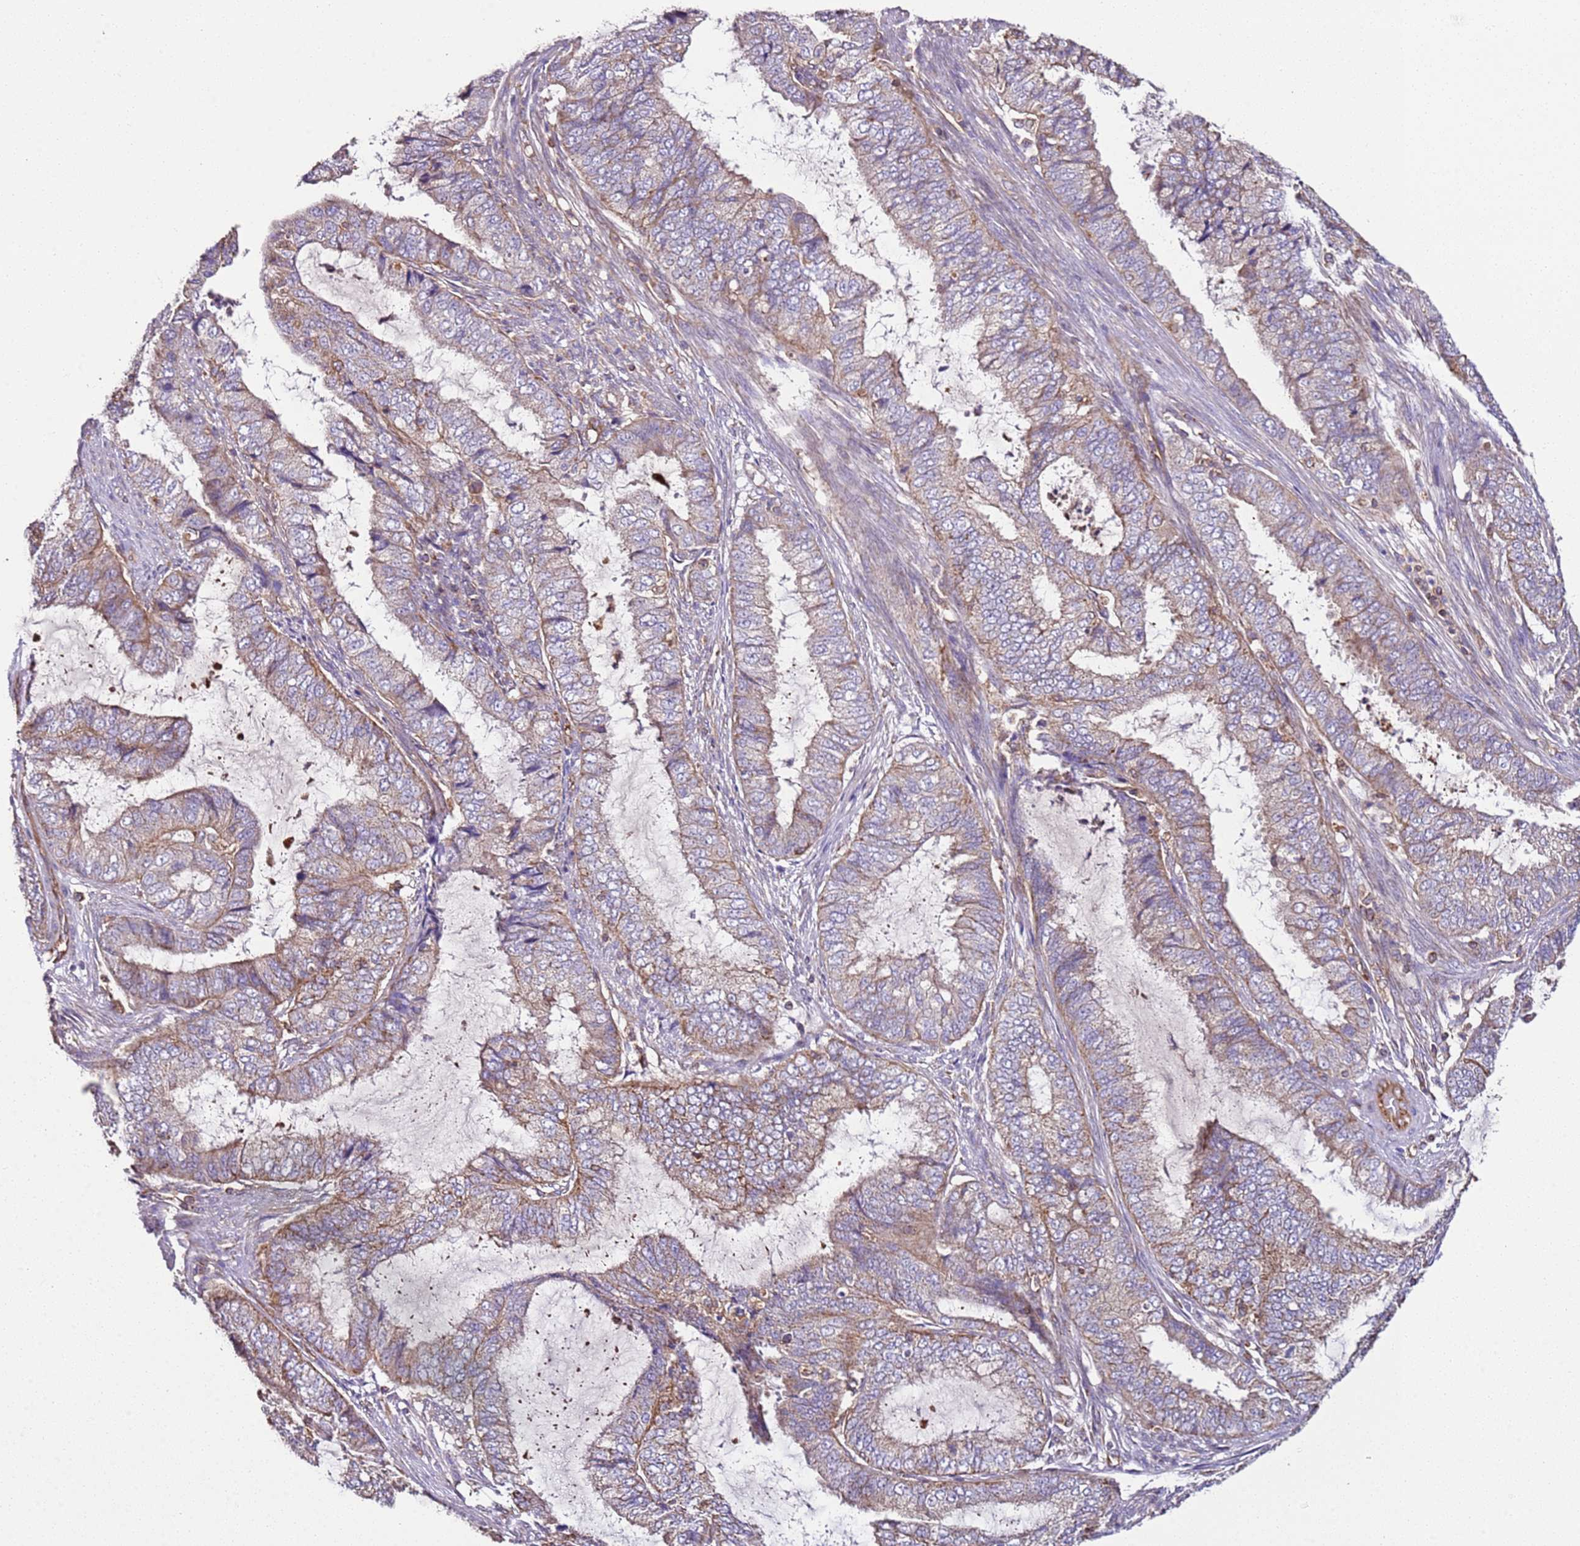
{"staining": {"intensity": "weak", "quantity": ">75%", "location": "cytoplasmic/membranous"}, "tissue": "endometrial cancer", "cell_type": "Tumor cells", "image_type": "cancer", "snomed": [{"axis": "morphology", "description": "Adenocarcinoma, NOS"}, {"axis": "topography", "description": "Endometrium"}], "caption": "Human endometrial adenocarcinoma stained with a protein marker displays weak staining in tumor cells.", "gene": "RMND5A", "patient": {"sex": "female", "age": 51}}